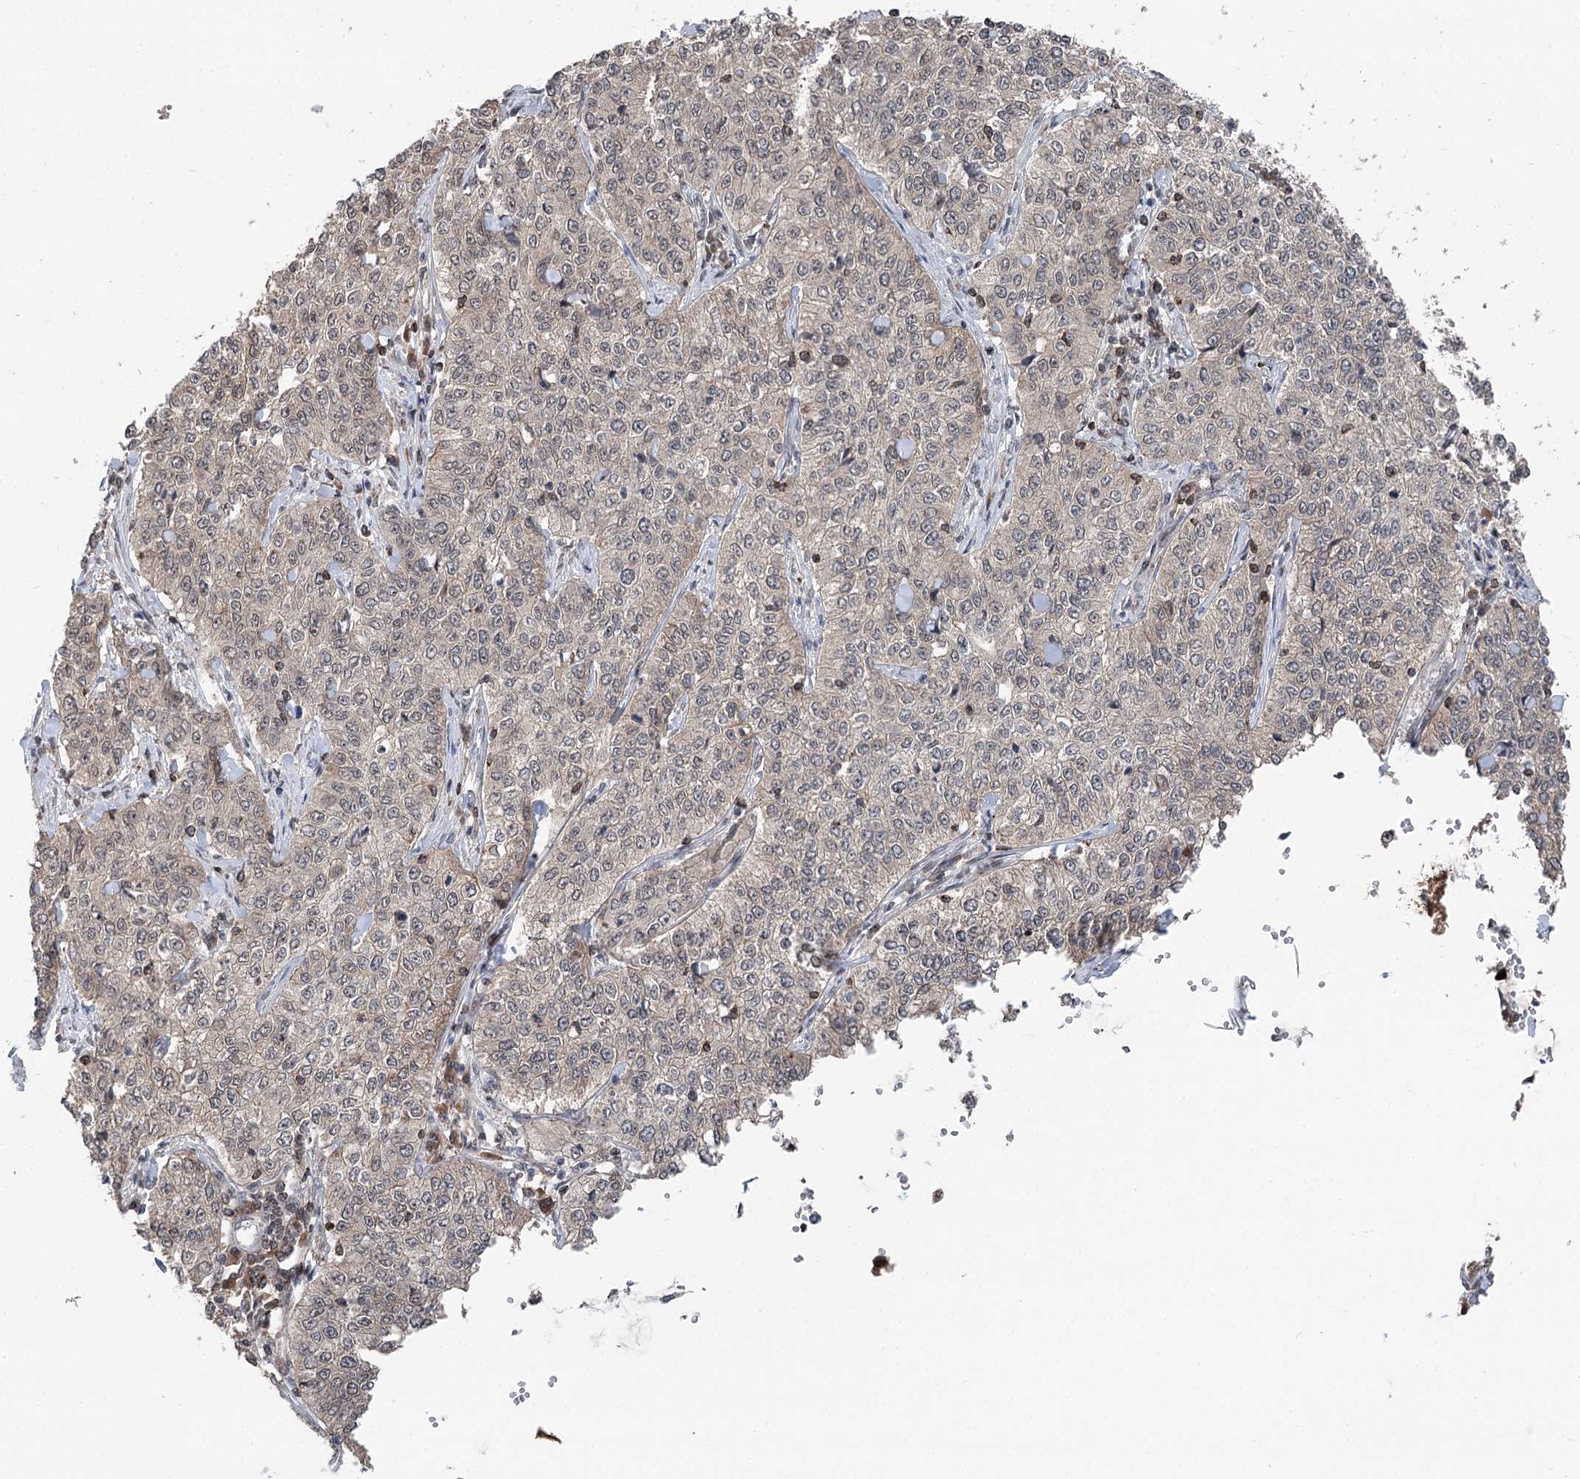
{"staining": {"intensity": "weak", "quantity": "<25%", "location": "cytoplasmic/membranous"}, "tissue": "cervical cancer", "cell_type": "Tumor cells", "image_type": "cancer", "snomed": [{"axis": "morphology", "description": "Squamous cell carcinoma, NOS"}, {"axis": "topography", "description": "Cervix"}], "caption": "Tumor cells are negative for brown protein staining in squamous cell carcinoma (cervical).", "gene": "CCSER2", "patient": {"sex": "female", "age": 35}}